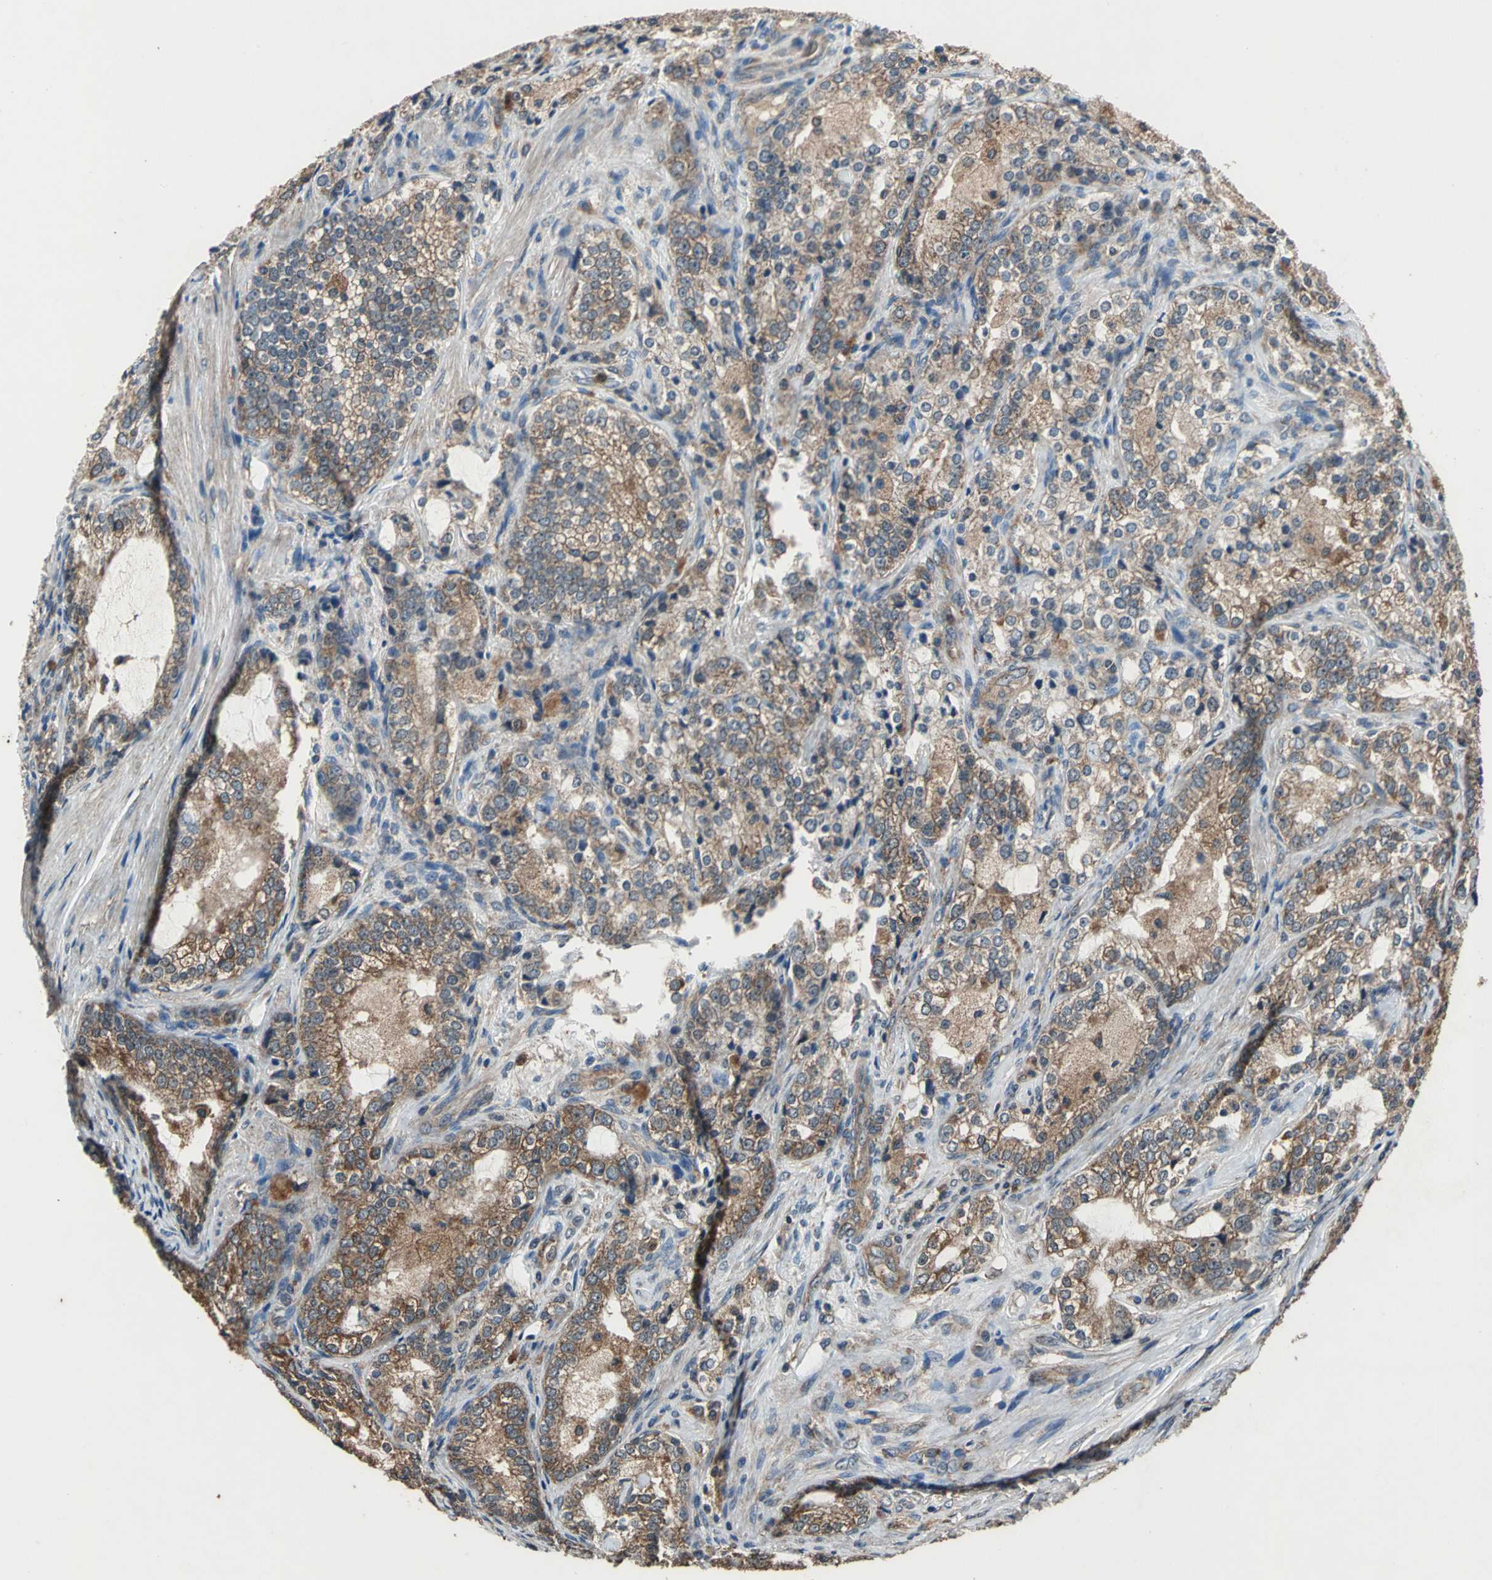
{"staining": {"intensity": "strong", "quantity": ">75%", "location": "cytoplasmic/membranous"}, "tissue": "prostate cancer", "cell_type": "Tumor cells", "image_type": "cancer", "snomed": [{"axis": "morphology", "description": "Adenocarcinoma, High grade"}, {"axis": "topography", "description": "Prostate"}], "caption": "High-magnification brightfield microscopy of high-grade adenocarcinoma (prostate) stained with DAB (3,3'-diaminobenzidine) (brown) and counterstained with hematoxylin (blue). tumor cells exhibit strong cytoplasmic/membranous positivity is appreciated in about>75% of cells.", "gene": "ZNF608", "patient": {"sex": "male", "age": 63}}